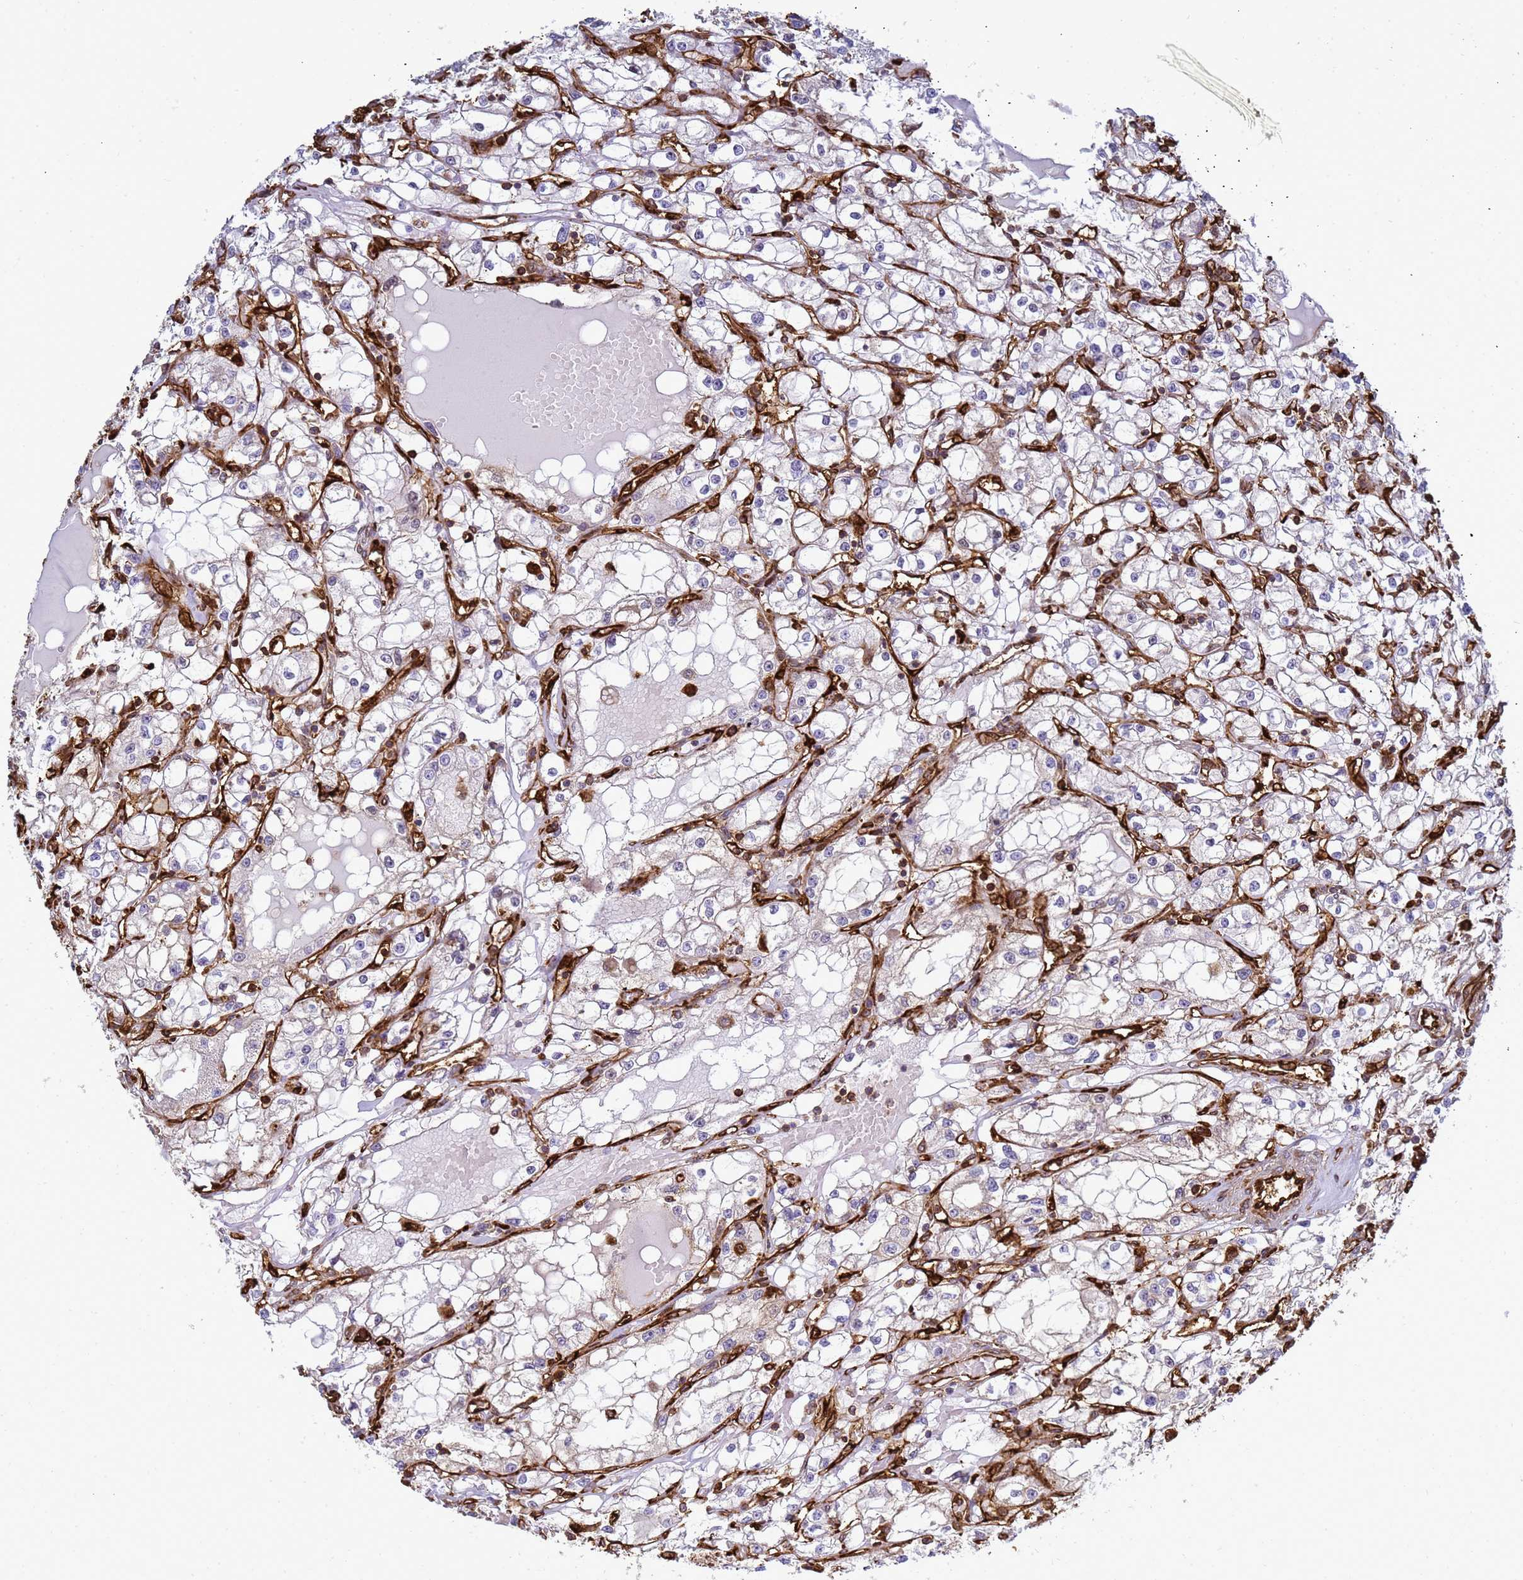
{"staining": {"intensity": "negative", "quantity": "none", "location": "none"}, "tissue": "renal cancer", "cell_type": "Tumor cells", "image_type": "cancer", "snomed": [{"axis": "morphology", "description": "Adenocarcinoma, NOS"}, {"axis": "topography", "description": "Kidney"}], "caption": "Renal adenocarcinoma was stained to show a protein in brown. There is no significant expression in tumor cells.", "gene": "ZBTB8OS", "patient": {"sex": "male", "age": 56}}